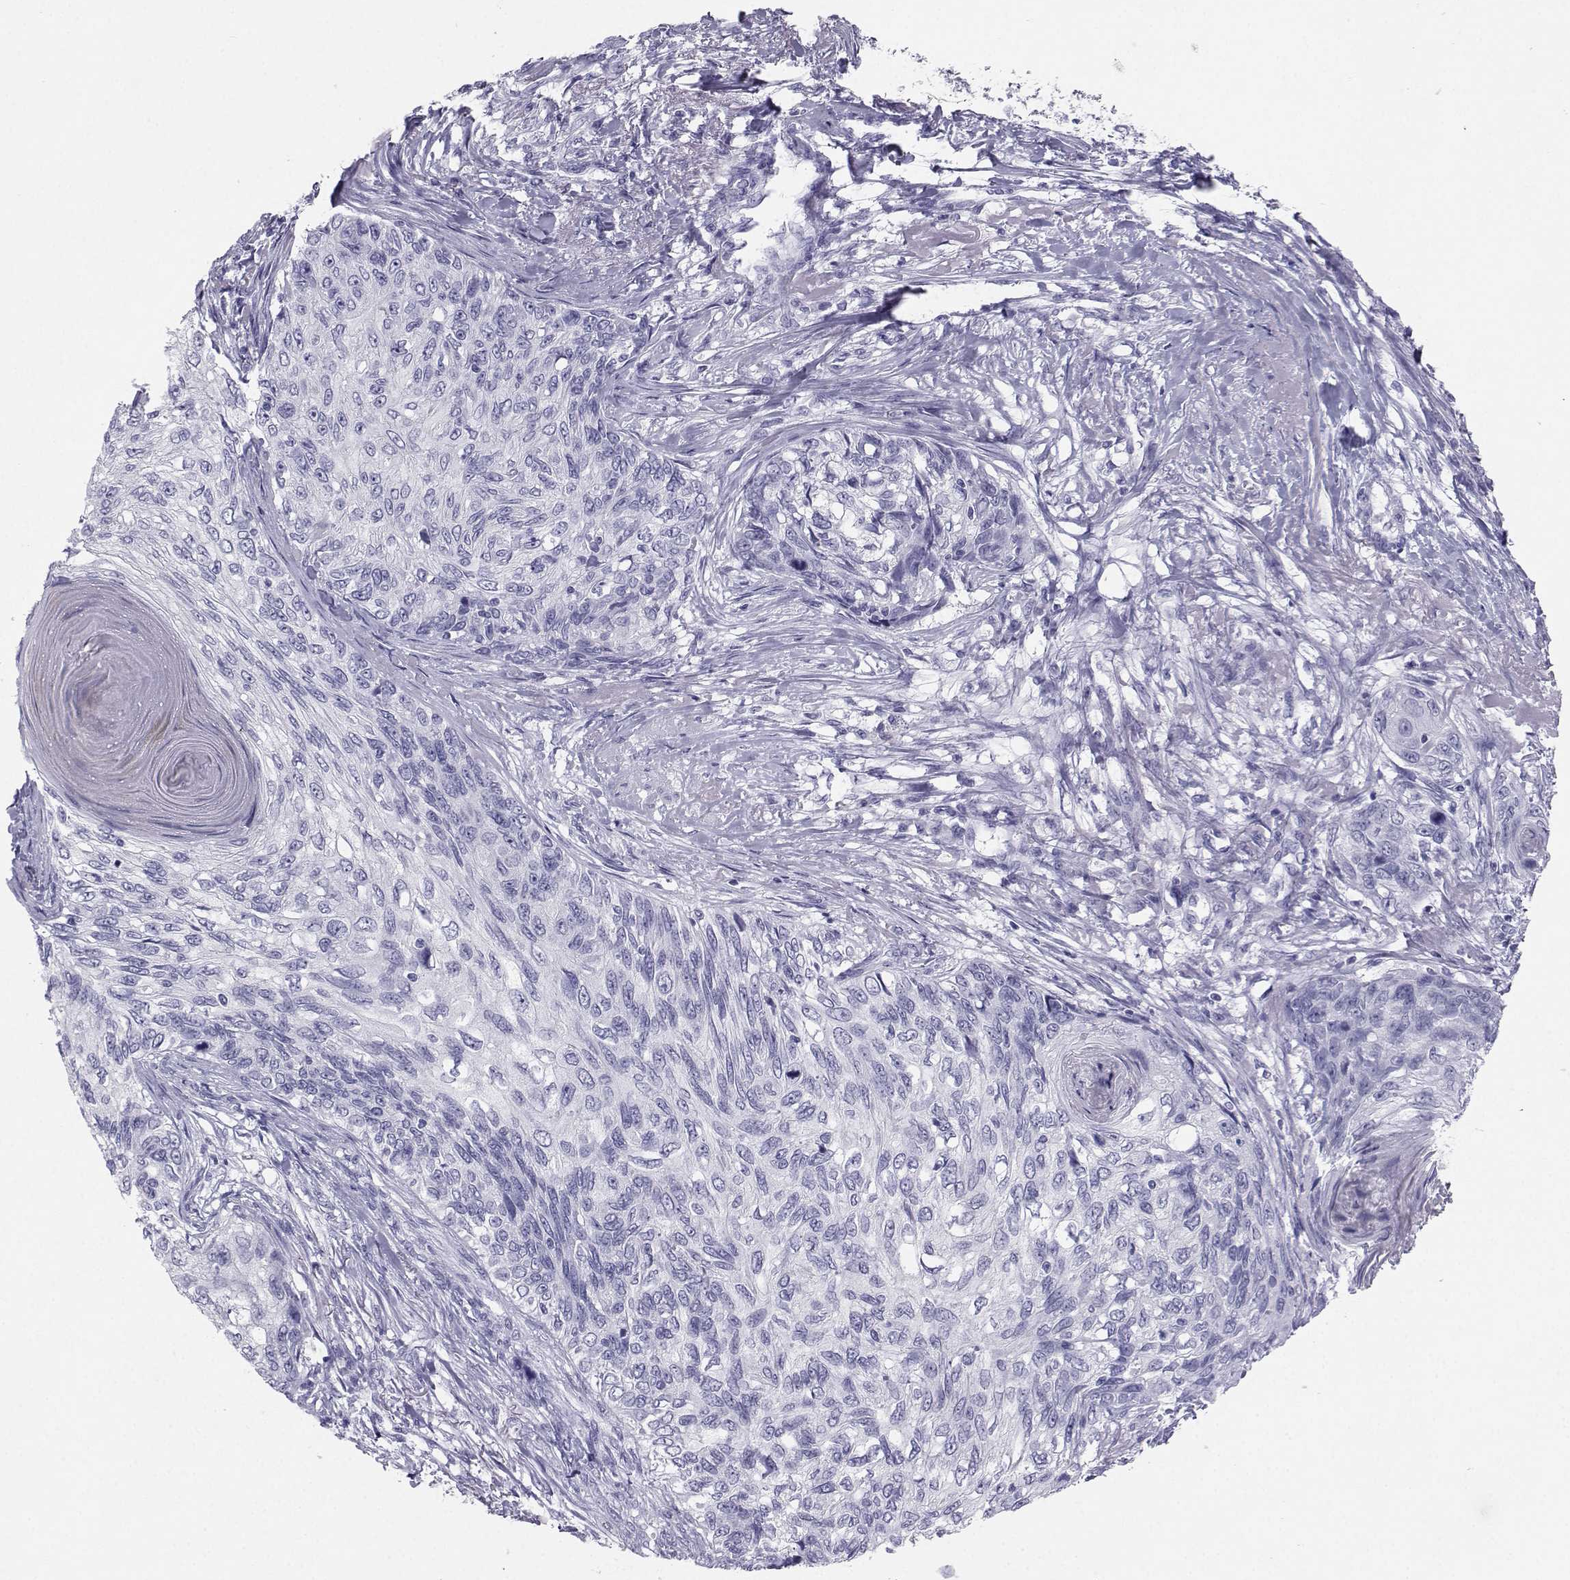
{"staining": {"intensity": "negative", "quantity": "none", "location": "none"}, "tissue": "skin cancer", "cell_type": "Tumor cells", "image_type": "cancer", "snomed": [{"axis": "morphology", "description": "Squamous cell carcinoma, NOS"}, {"axis": "topography", "description": "Skin"}], "caption": "A histopathology image of skin cancer (squamous cell carcinoma) stained for a protein exhibits no brown staining in tumor cells. (Brightfield microscopy of DAB immunohistochemistry at high magnification).", "gene": "SST", "patient": {"sex": "male", "age": 92}}